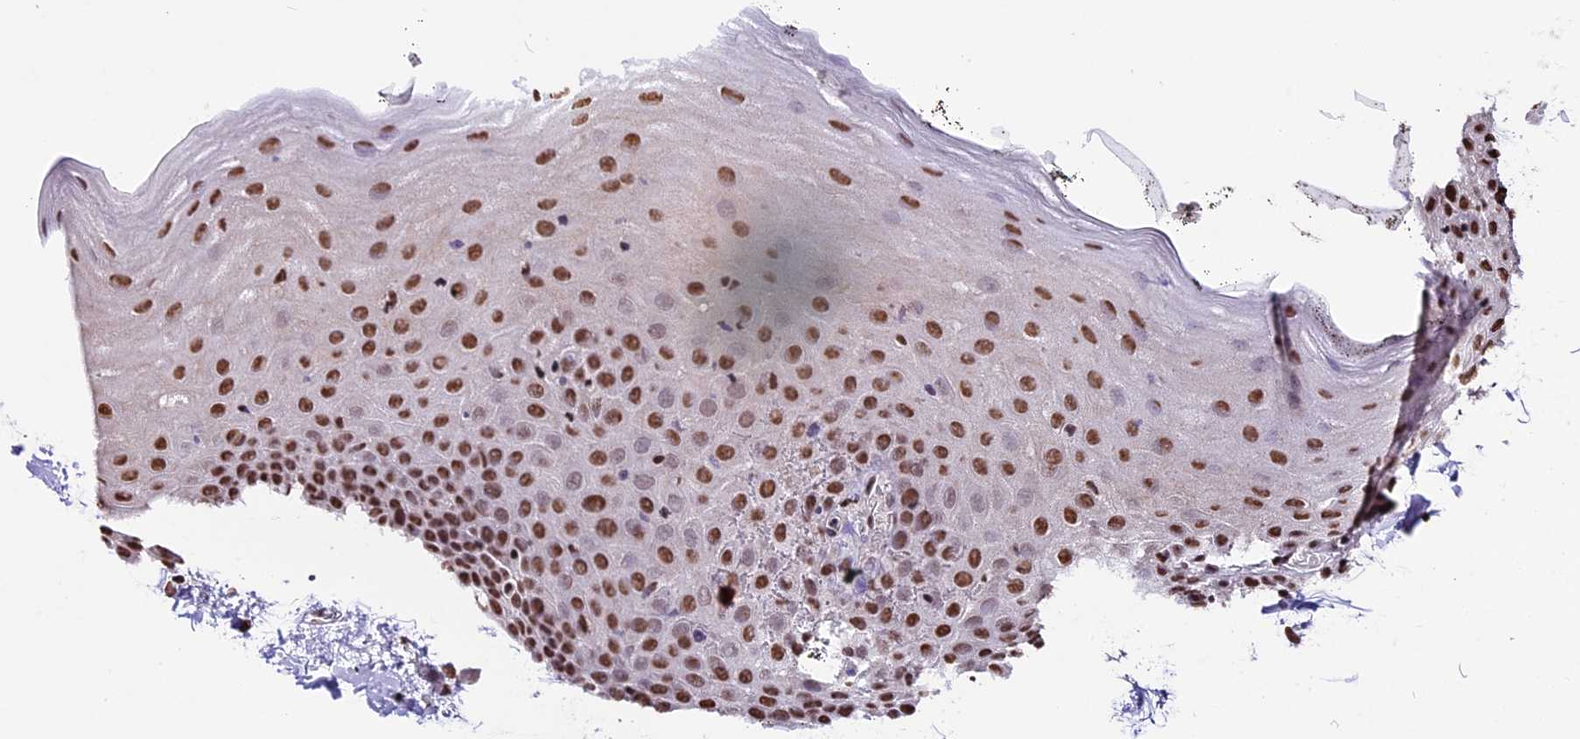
{"staining": {"intensity": "strong", "quantity": "25%-75%", "location": "nuclear"}, "tissue": "oral mucosa", "cell_type": "Squamous epithelial cells", "image_type": "normal", "snomed": [{"axis": "morphology", "description": "Normal tissue, NOS"}, {"axis": "topography", "description": "Oral tissue"}], "caption": "Squamous epithelial cells demonstrate high levels of strong nuclear staining in approximately 25%-75% of cells in unremarkable human oral mucosa.", "gene": "POLR3E", "patient": {"sex": "male", "age": 74}}